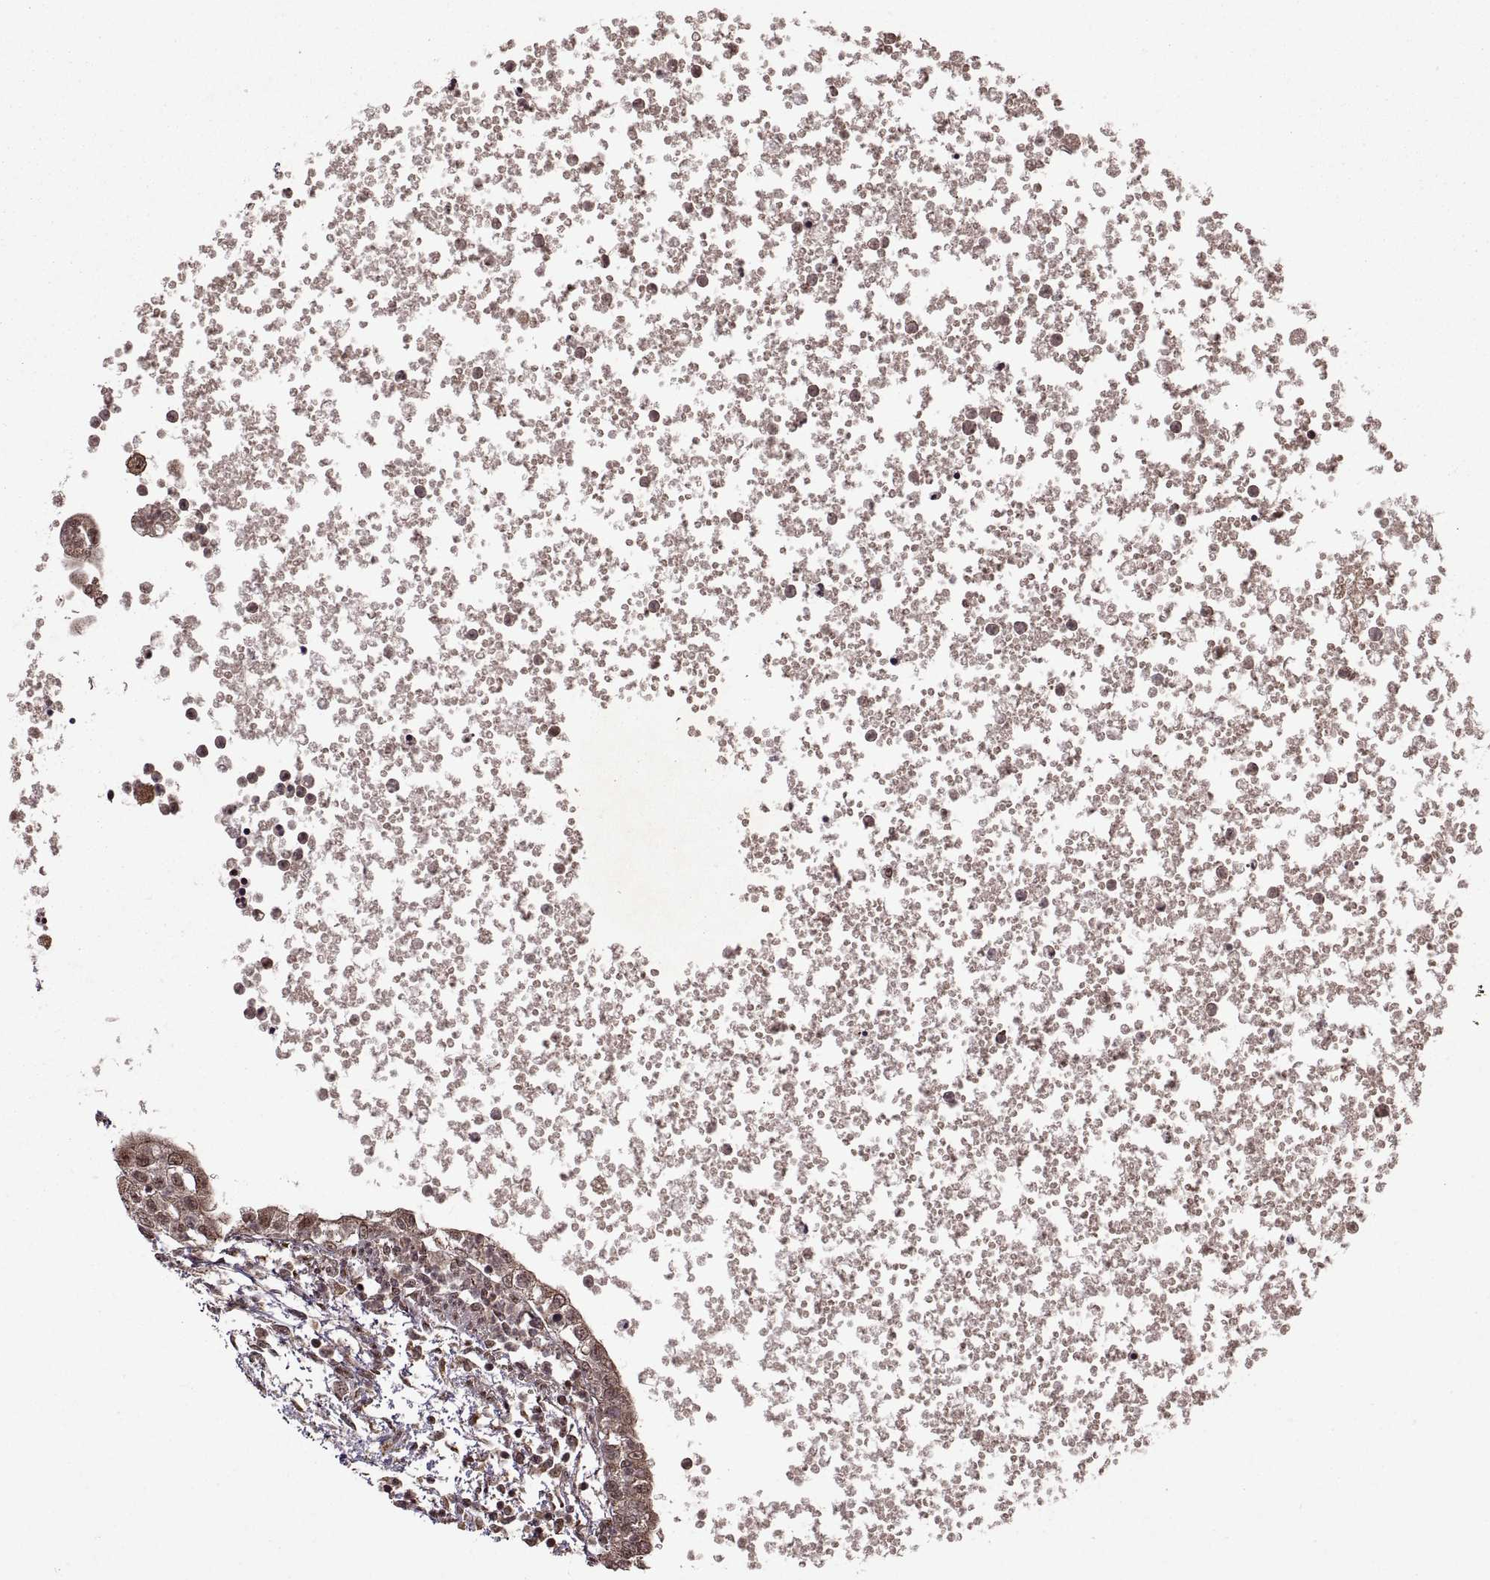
{"staining": {"intensity": "moderate", "quantity": ">75%", "location": "cytoplasmic/membranous"}, "tissue": "testis cancer", "cell_type": "Tumor cells", "image_type": "cancer", "snomed": [{"axis": "morphology", "description": "Carcinoma, Embryonal, NOS"}, {"axis": "topography", "description": "Testis"}], "caption": "Protein expression analysis of human testis embryonal carcinoma reveals moderate cytoplasmic/membranous positivity in about >75% of tumor cells.", "gene": "PTOV1", "patient": {"sex": "male", "age": 37}}